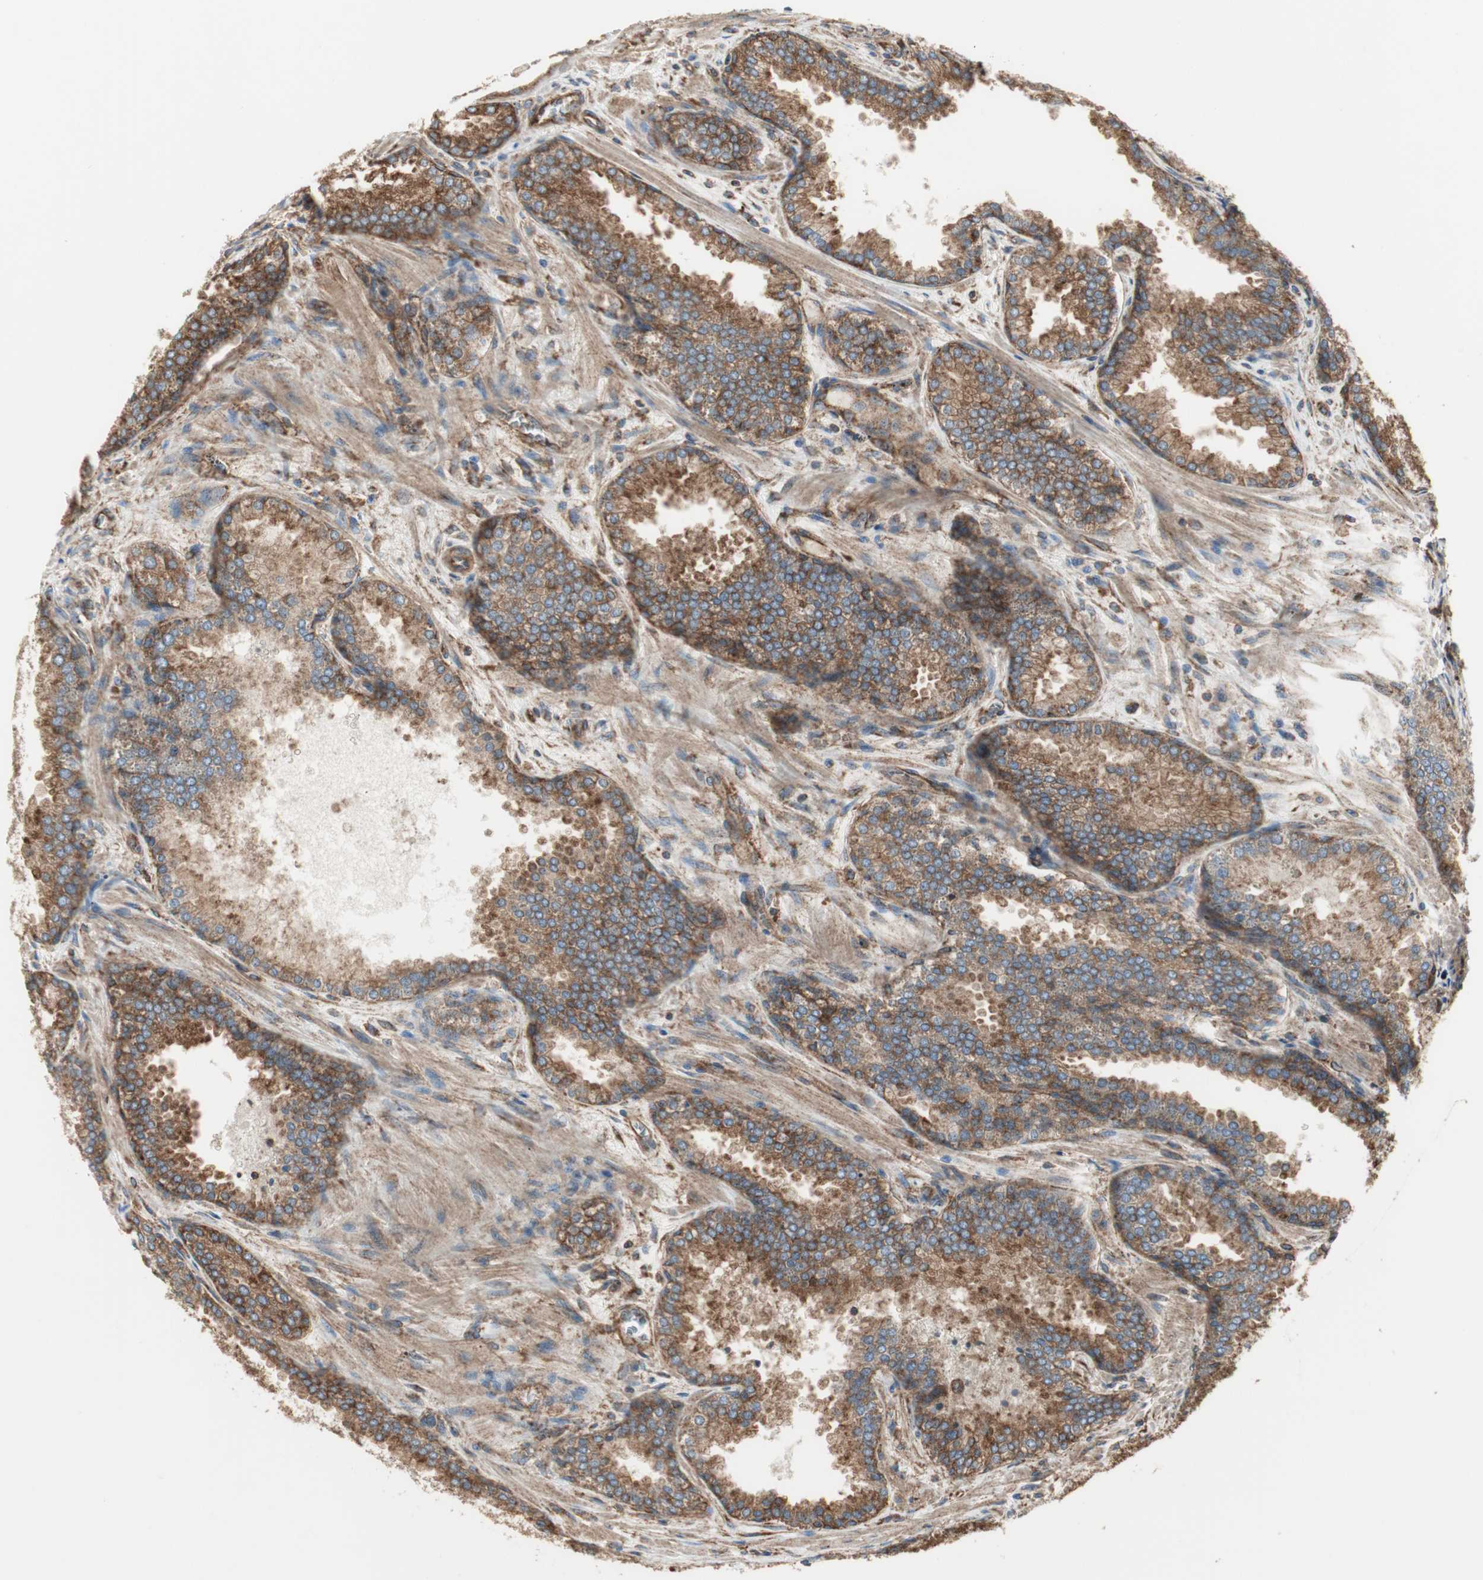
{"staining": {"intensity": "strong", "quantity": ">75%", "location": "cytoplasmic/membranous"}, "tissue": "prostate cancer", "cell_type": "Tumor cells", "image_type": "cancer", "snomed": [{"axis": "morphology", "description": "Adenocarcinoma, Low grade"}, {"axis": "topography", "description": "Prostate"}], "caption": "Prostate low-grade adenocarcinoma stained with DAB immunohistochemistry (IHC) demonstrates high levels of strong cytoplasmic/membranous positivity in approximately >75% of tumor cells.", "gene": "H6PD", "patient": {"sex": "male", "age": 60}}